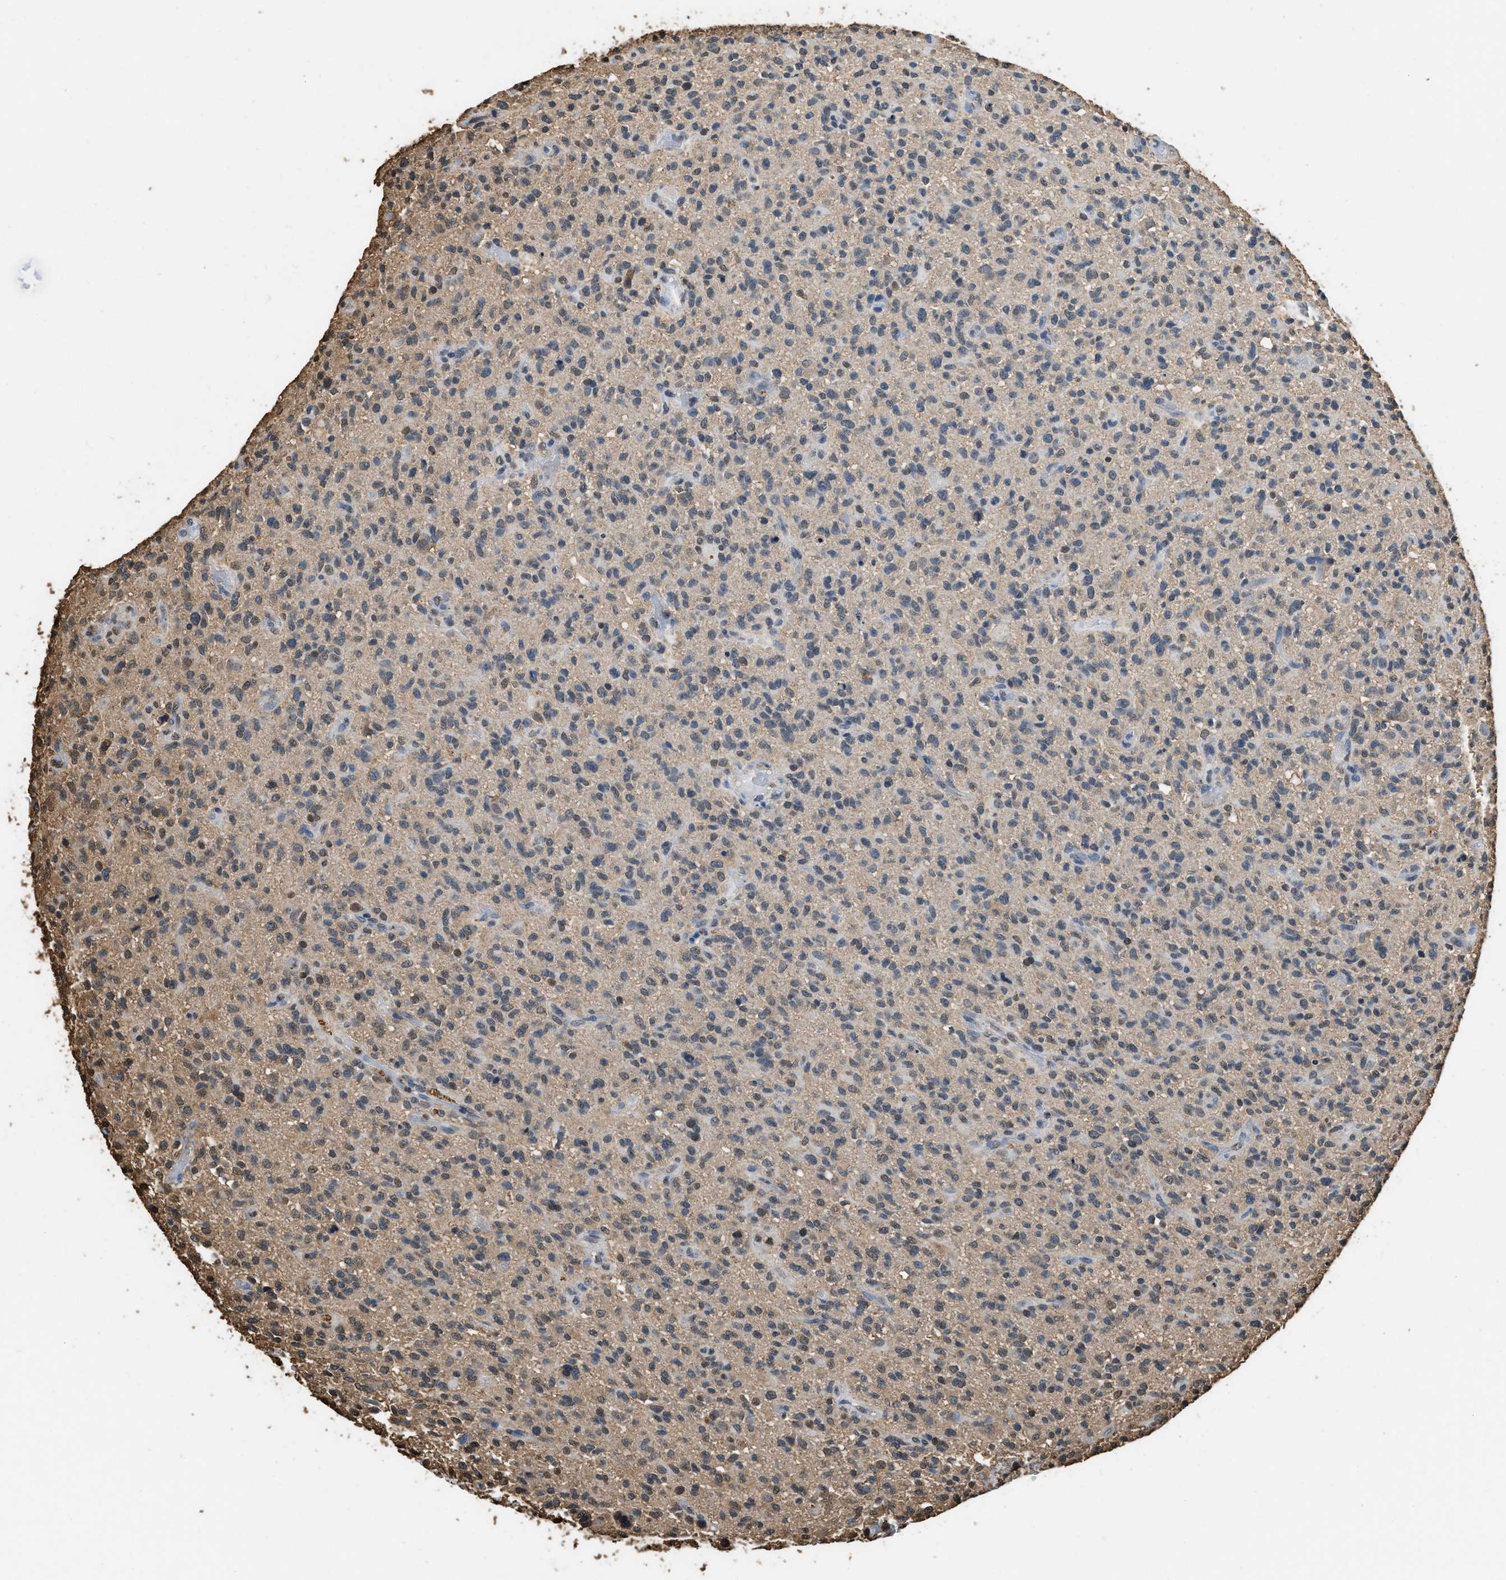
{"staining": {"intensity": "moderate", "quantity": "<25%", "location": "nuclear"}, "tissue": "glioma", "cell_type": "Tumor cells", "image_type": "cancer", "snomed": [{"axis": "morphology", "description": "Glioma, malignant, High grade"}, {"axis": "topography", "description": "Brain"}], "caption": "Tumor cells show moderate nuclear staining in about <25% of cells in malignant glioma (high-grade).", "gene": "GAPDH", "patient": {"sex": "male", "age": 71}}